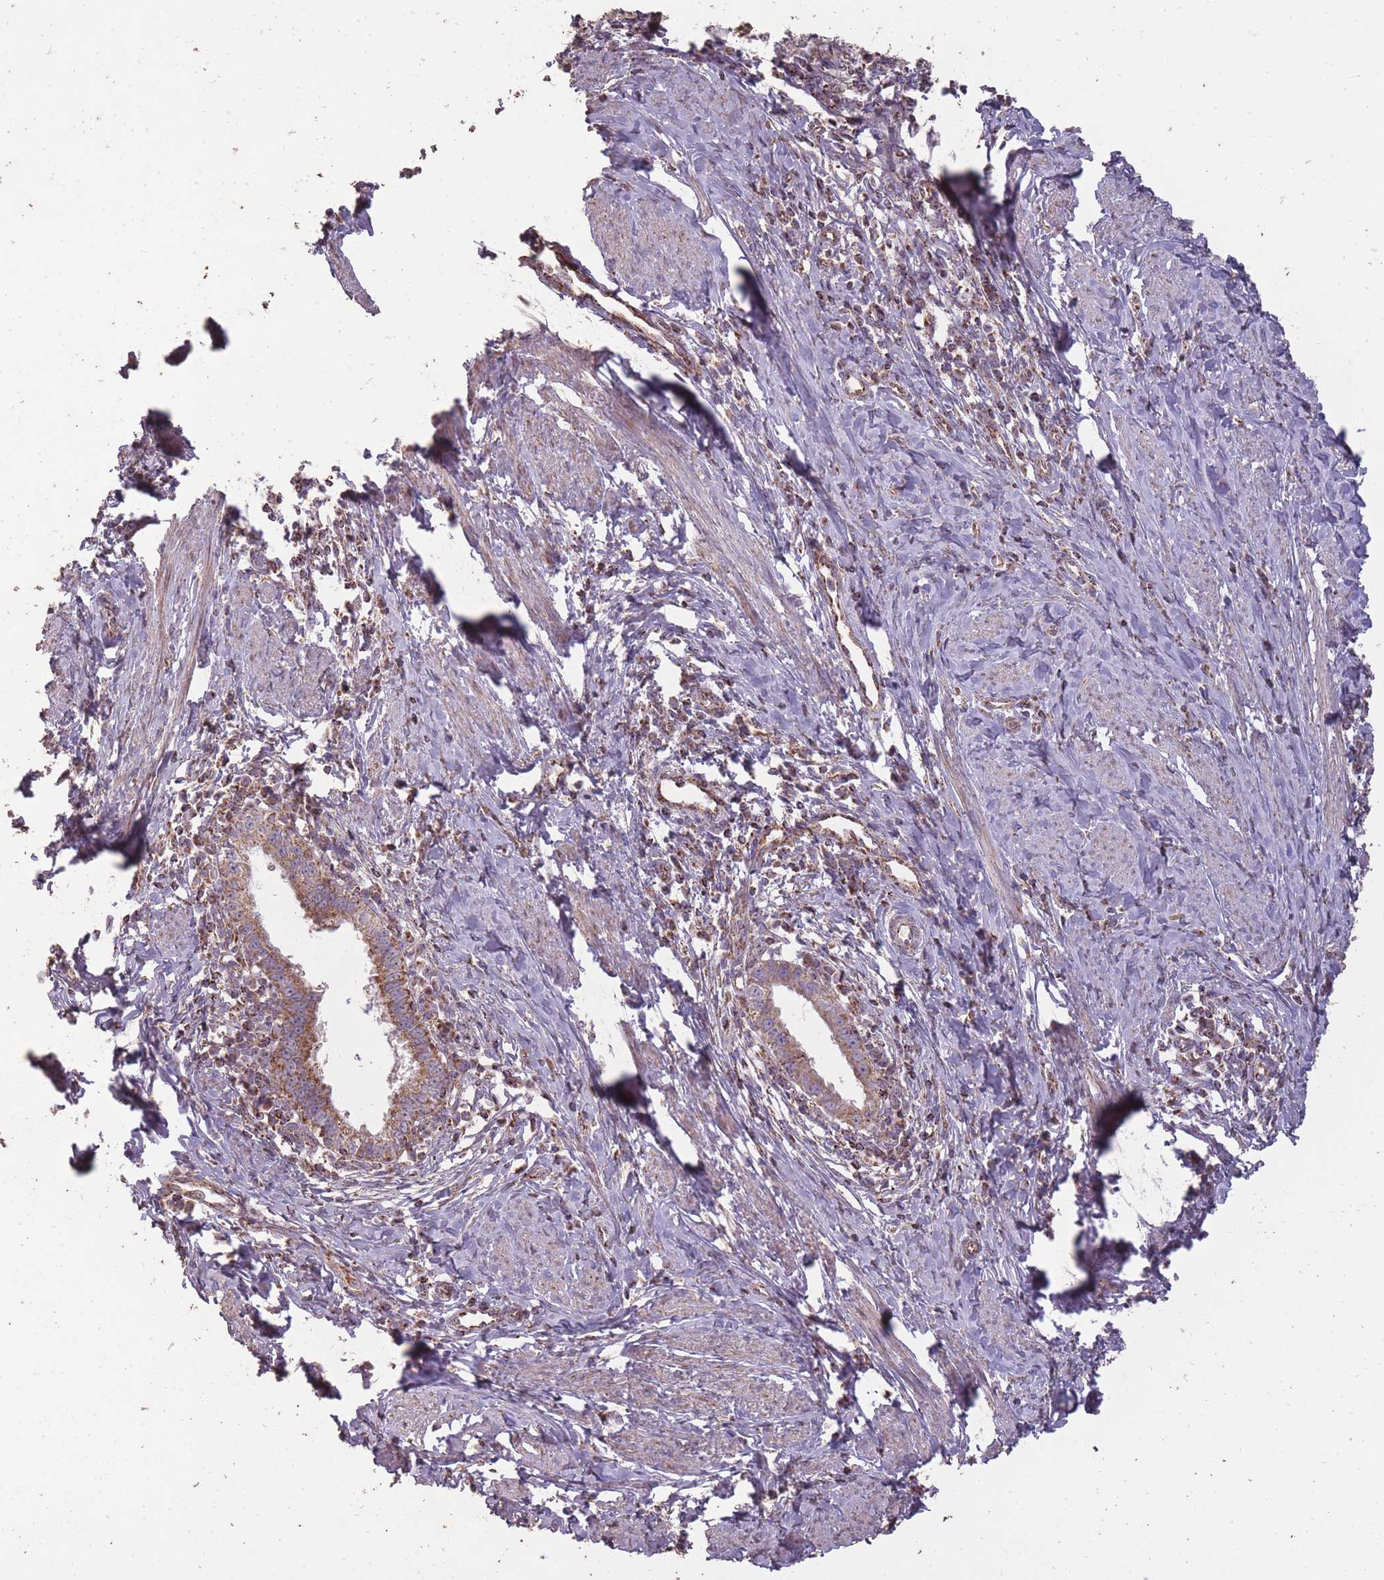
{"staining": {"intensity": "moderate", "quantity": ">75%", "location": "cytoplasmic/membranous"}, "tissue": "cervical cancer", "cell_type": "Tumor cells", "image_type": "cancer", "snomed": [{"axis": "morphology", "description": "Adenocarcinoma, NOS"}, {"axis": "topography", "description": "Cervix"}], "caption": "This image demonstrates cervical cancer (adenocarcinoma) stained with IHC to label a protein in brown. The cytoplasmic/membranous of tumor cells show moderate positivity for the protein. Nuclei are counter-stained blue.", "gene": "CNOT8", "patient": {"sex": "female", "age": 36}}